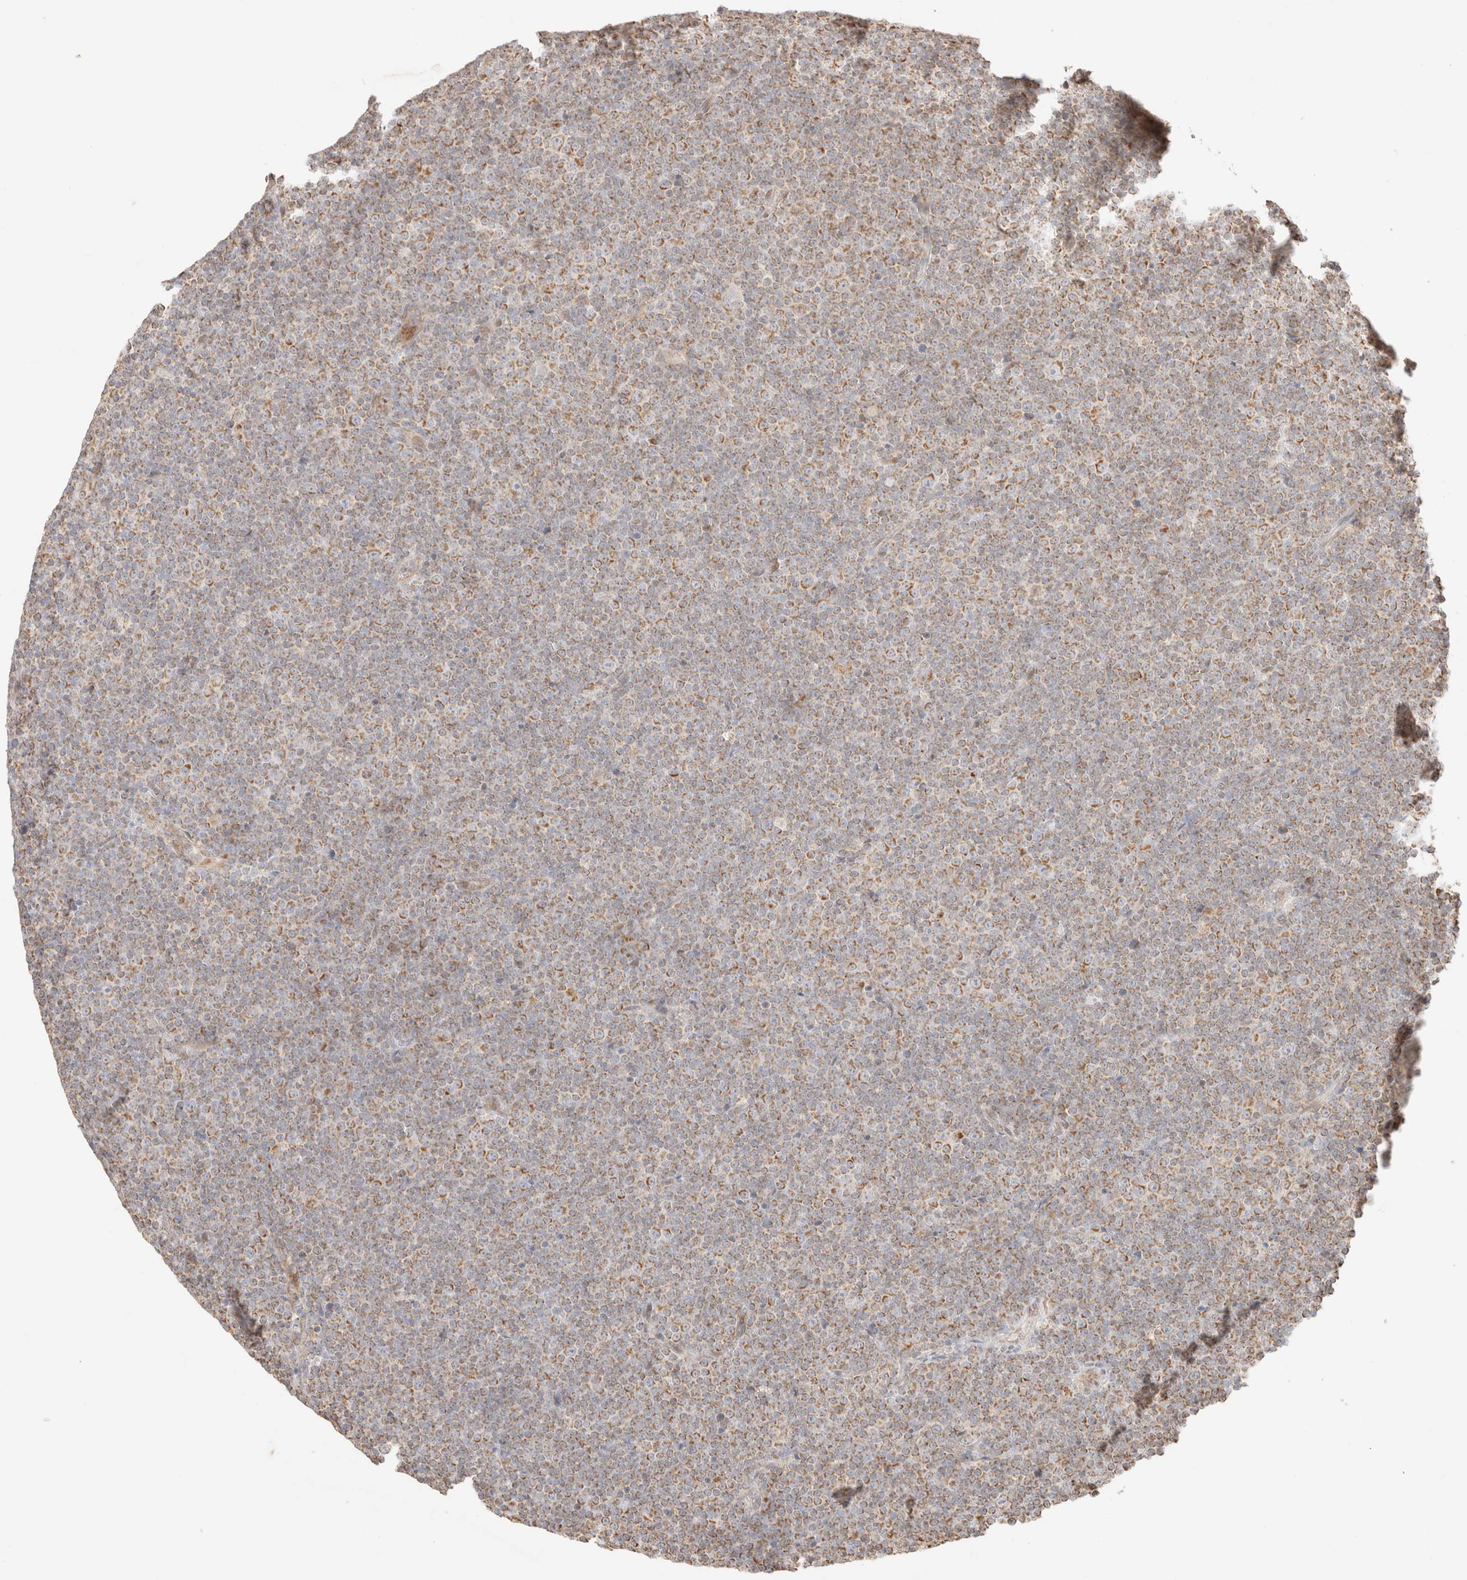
{"staining": {"intensity": "weak", "quantity": ">75%", "location": "cytoplasmic/membranous"}, "tissue": "lymphoma", "cell_type": "Tumor cells", "image_type": "cancer", "snomed": [{"axis": "morphology", "description": "Malignant lymphoma, non-Hodgkin's type, Low grade"}, {"axis": "topography", "description": "Lymph node"}], "caption": "A brown stain labels weak cytoplasmic/membranous expression of a protein in lymphoma tumor cells. Using DAB (brown) and hematoxylin (blue) stains, captured at high magnification using brightfield microscopy.", "gene": "TACO1", "patient": {"sex": "female", "age": 67}}